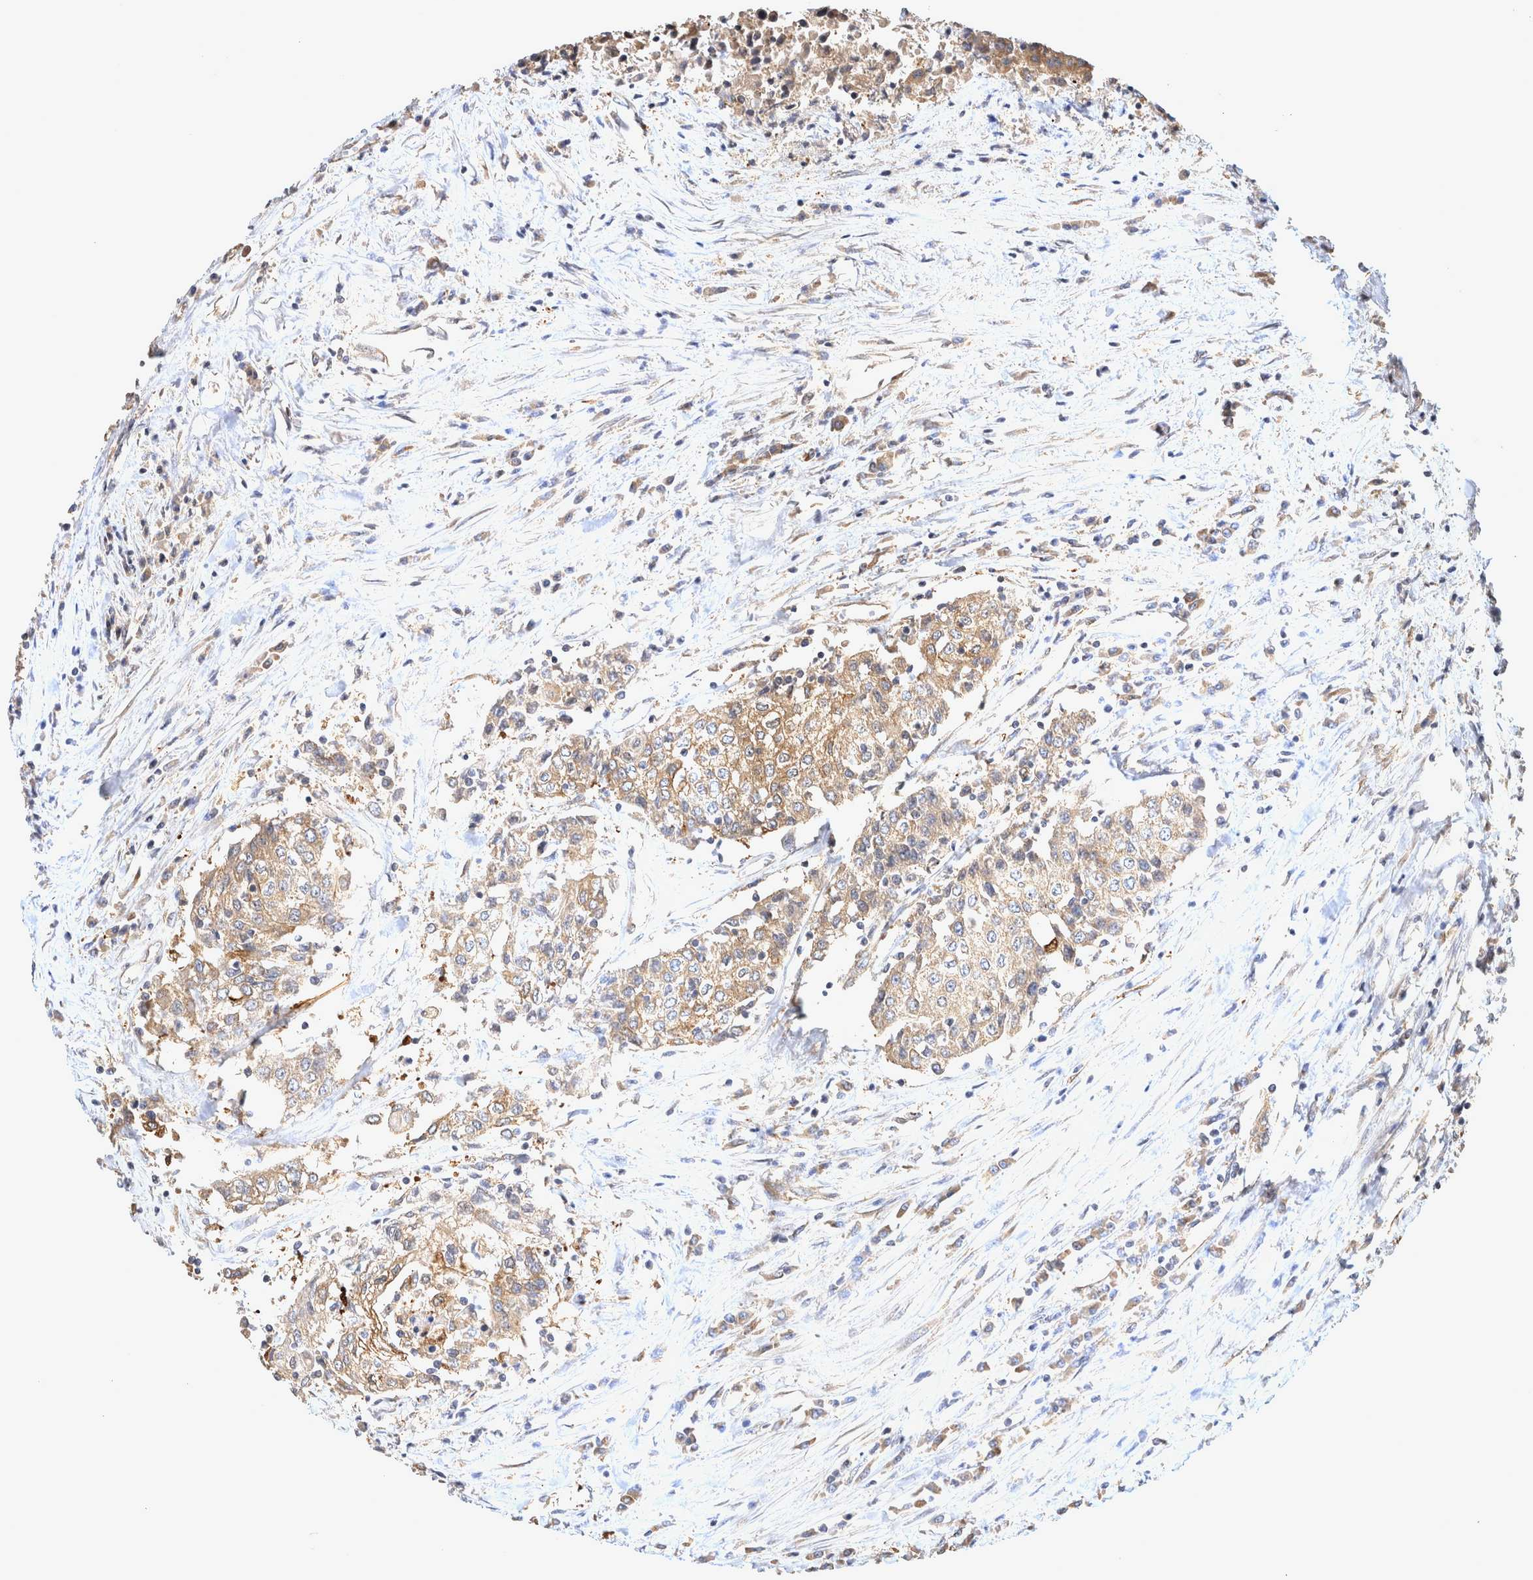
{"staining": {"intensity": "weak", "quantity": ">75%", "location": "cytoplasmic/membranous"}, "tissue": "urothelial cancer", "cell_type": "Tumor cells", "image_type": "cancer", "snomed": [{"axis": "morphology", "description": "Urothelial carcinoma, High grade"}, {"axis": "topography", "description": "Urinary bladder"}], "caption": "An image of high-grade urothelial carcinoma stained for a protein shows weak cytoplasmic/membranous brown staining in tumor cells. The protein of interest is shown in brown color, while the nuclei are stained blue.", "gene": "ATXN2", "patient": {"sex": "female", "age": 85}}